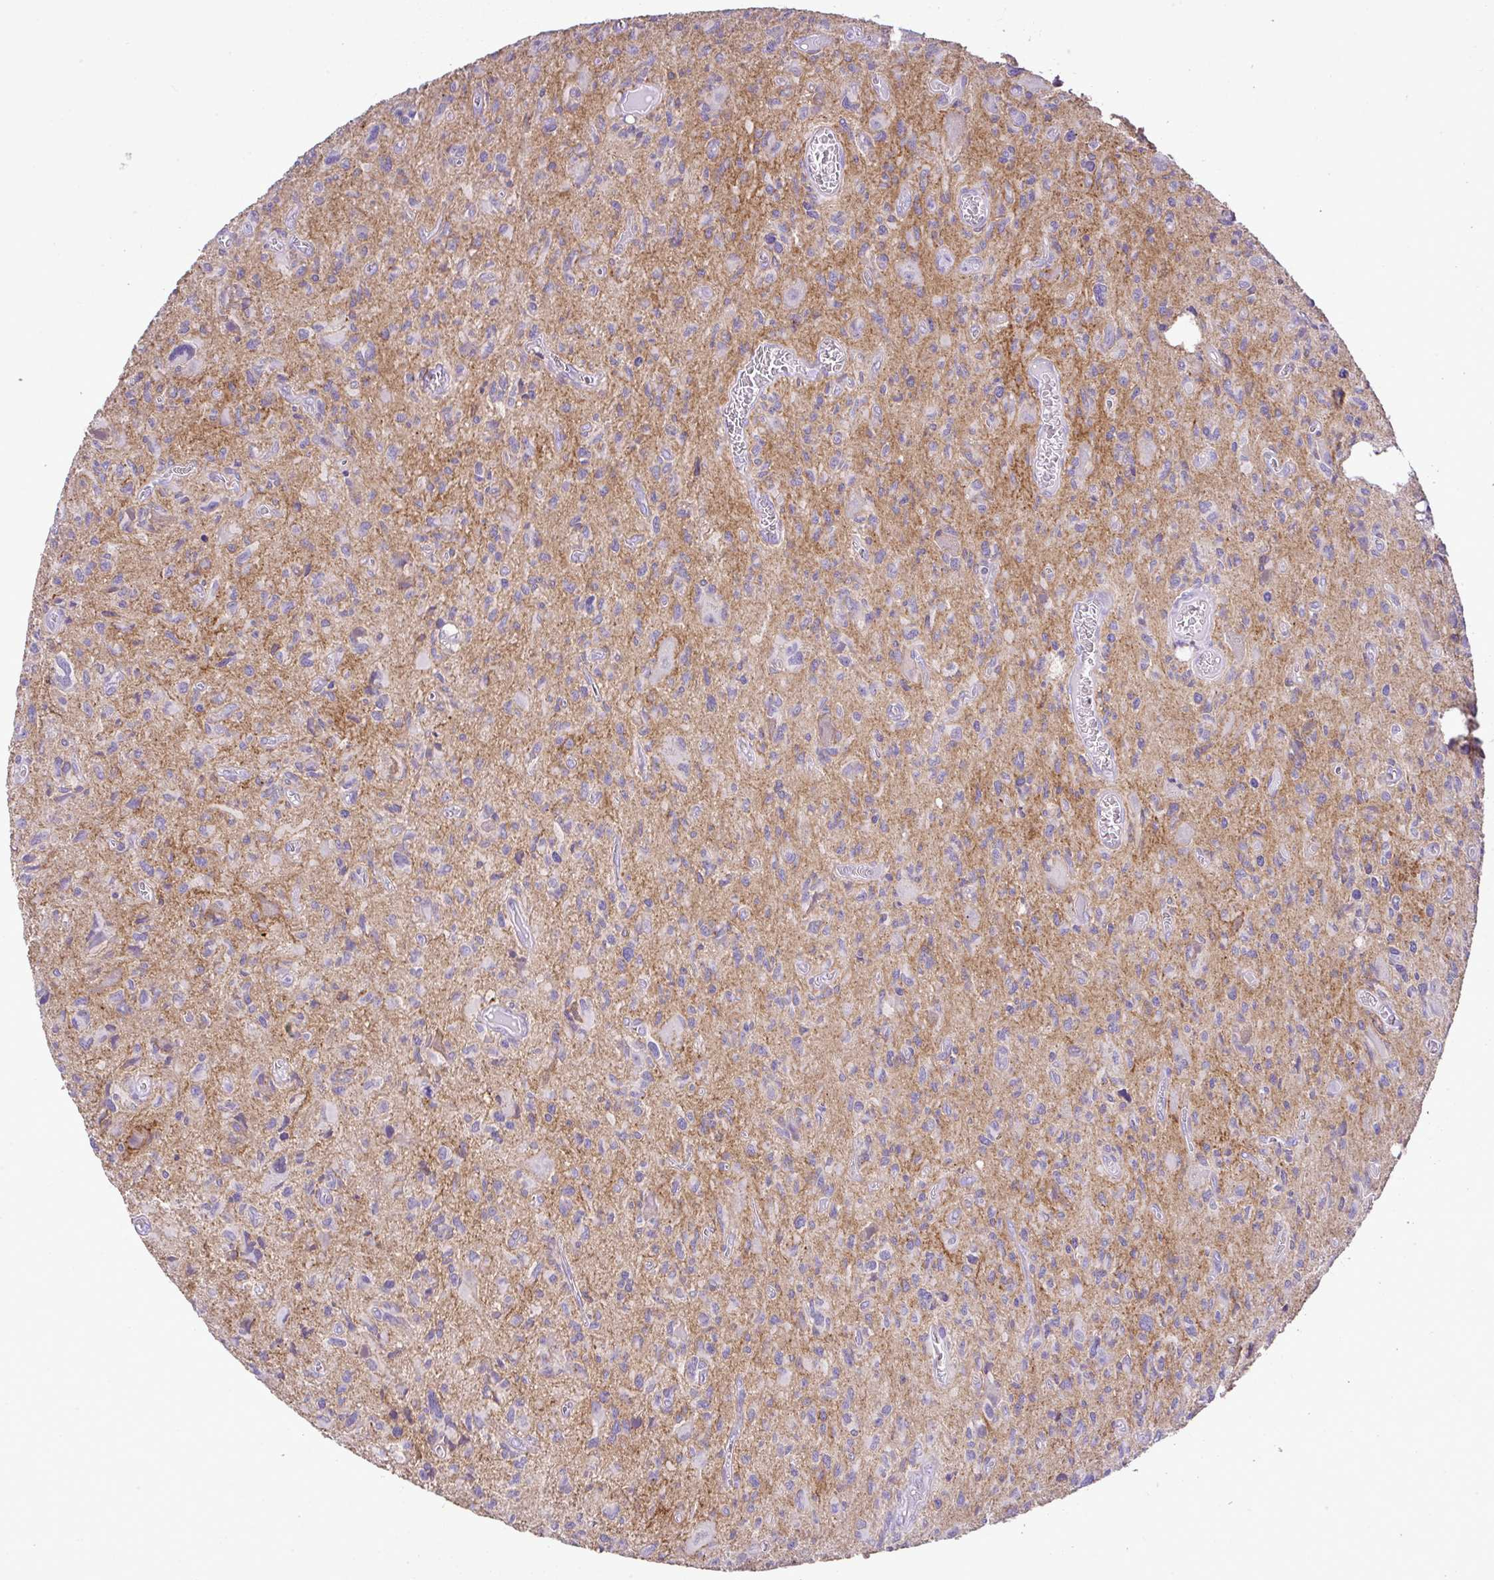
{"staining": {"intensity": "negative", "quantity": "none", "location": "none"}, "tissue": "glioma", "cell_type": "Tumor cells", "image_type": "cancer", "snomed": [{"axis": "morphology", "description": "Glioma, malignant, High grade"}, {"axis": "topography", "description": "Brain"}], "caption": "A photomicrograph of glioma stained for a protein demonstrates no brown staining in tumor cells.", "gene": "CTU1", "patient": {"sex": "male", "age": 76}}